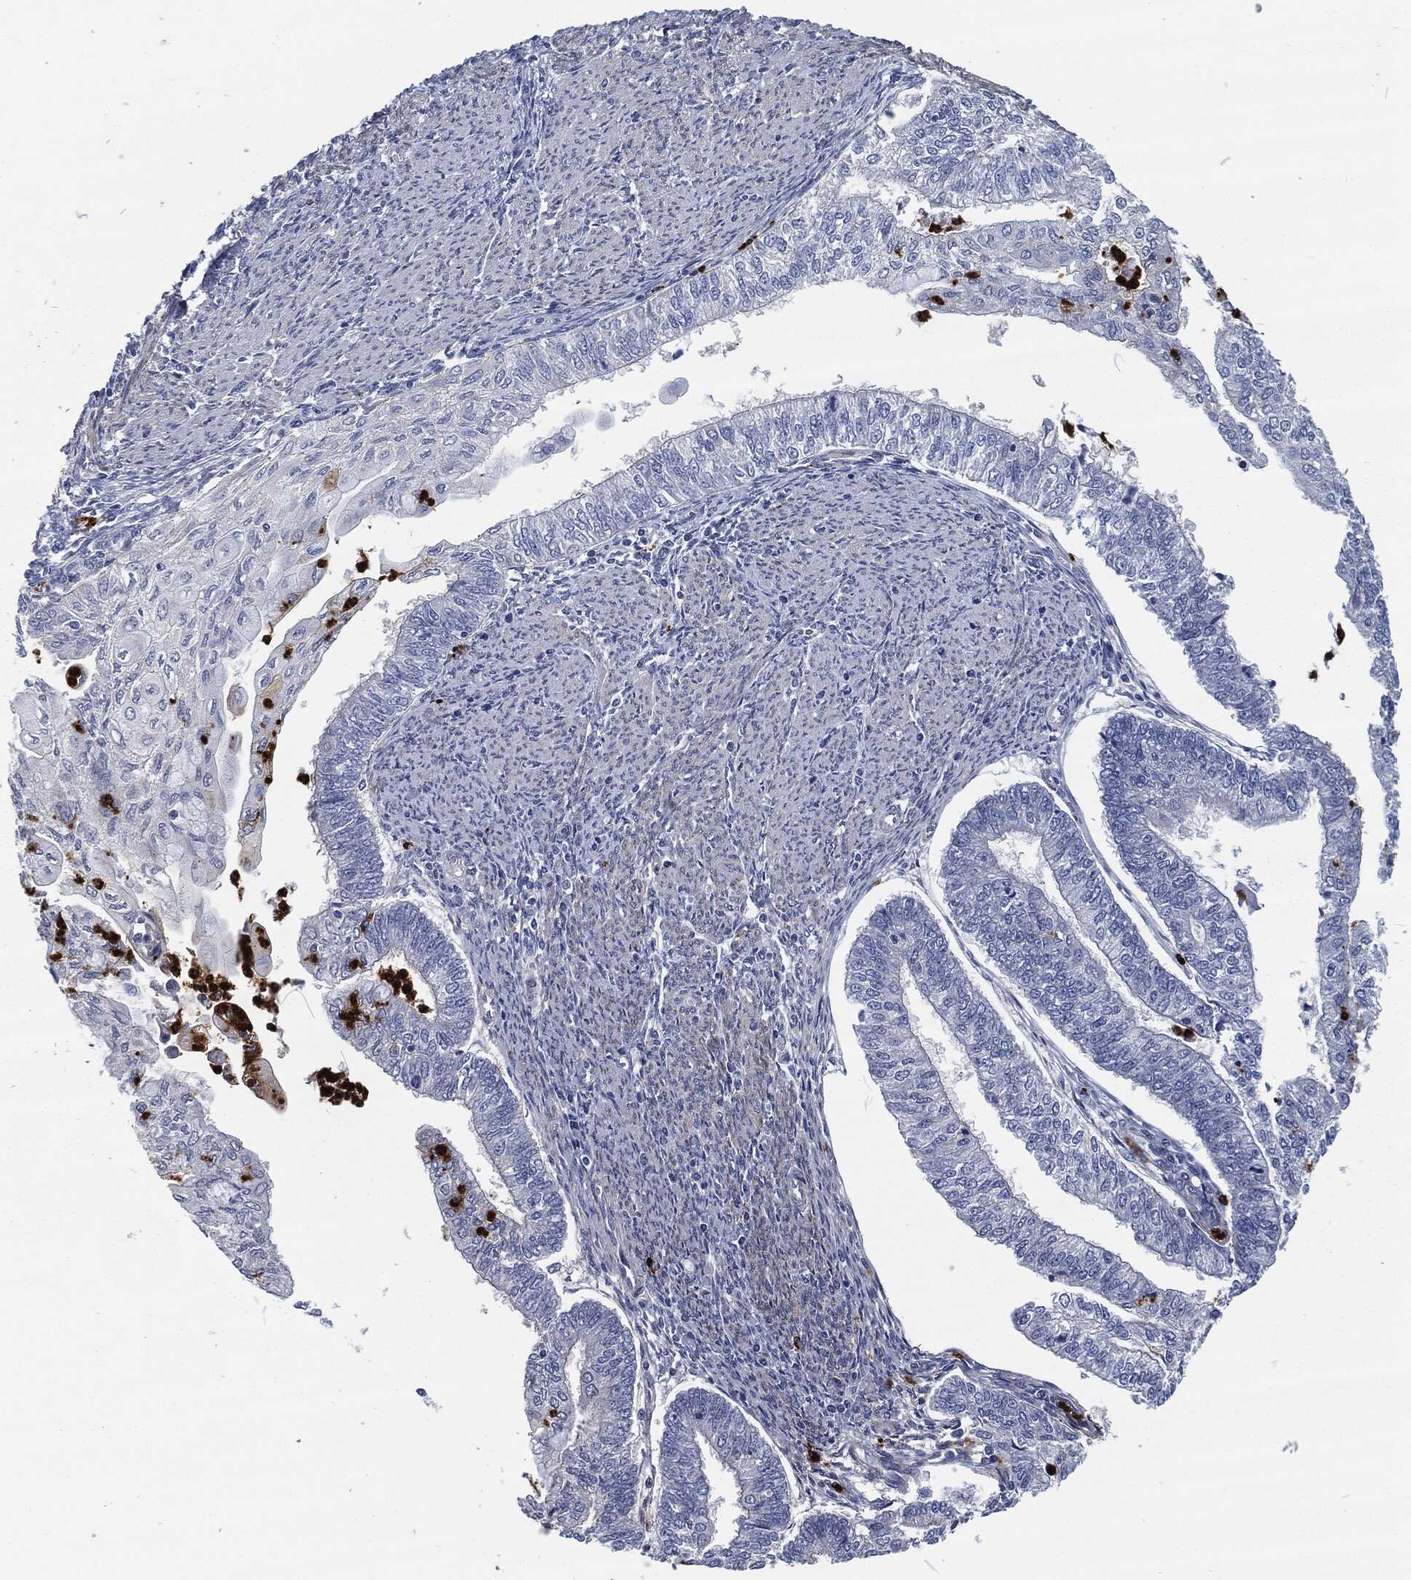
{"staining": {"intensity": "negative", "quantity": "none", "location": "none"}, "tissue": "endometrial cancer", "cell_type": "Tumor cells", "image_type": "cancer", "snomed": [{"axis": "morphology", "description": "Adenocarcinoma, NOS"}, {"axis": "topography", "description": "Endometrium"}], "caption": "A histopathology image of adenocarcinoma (endometrial) stained for a protein demonstrates no brown staining in tumor cells.", "gene": "MPO", "patient": {"sex": "female", "age": 59}}